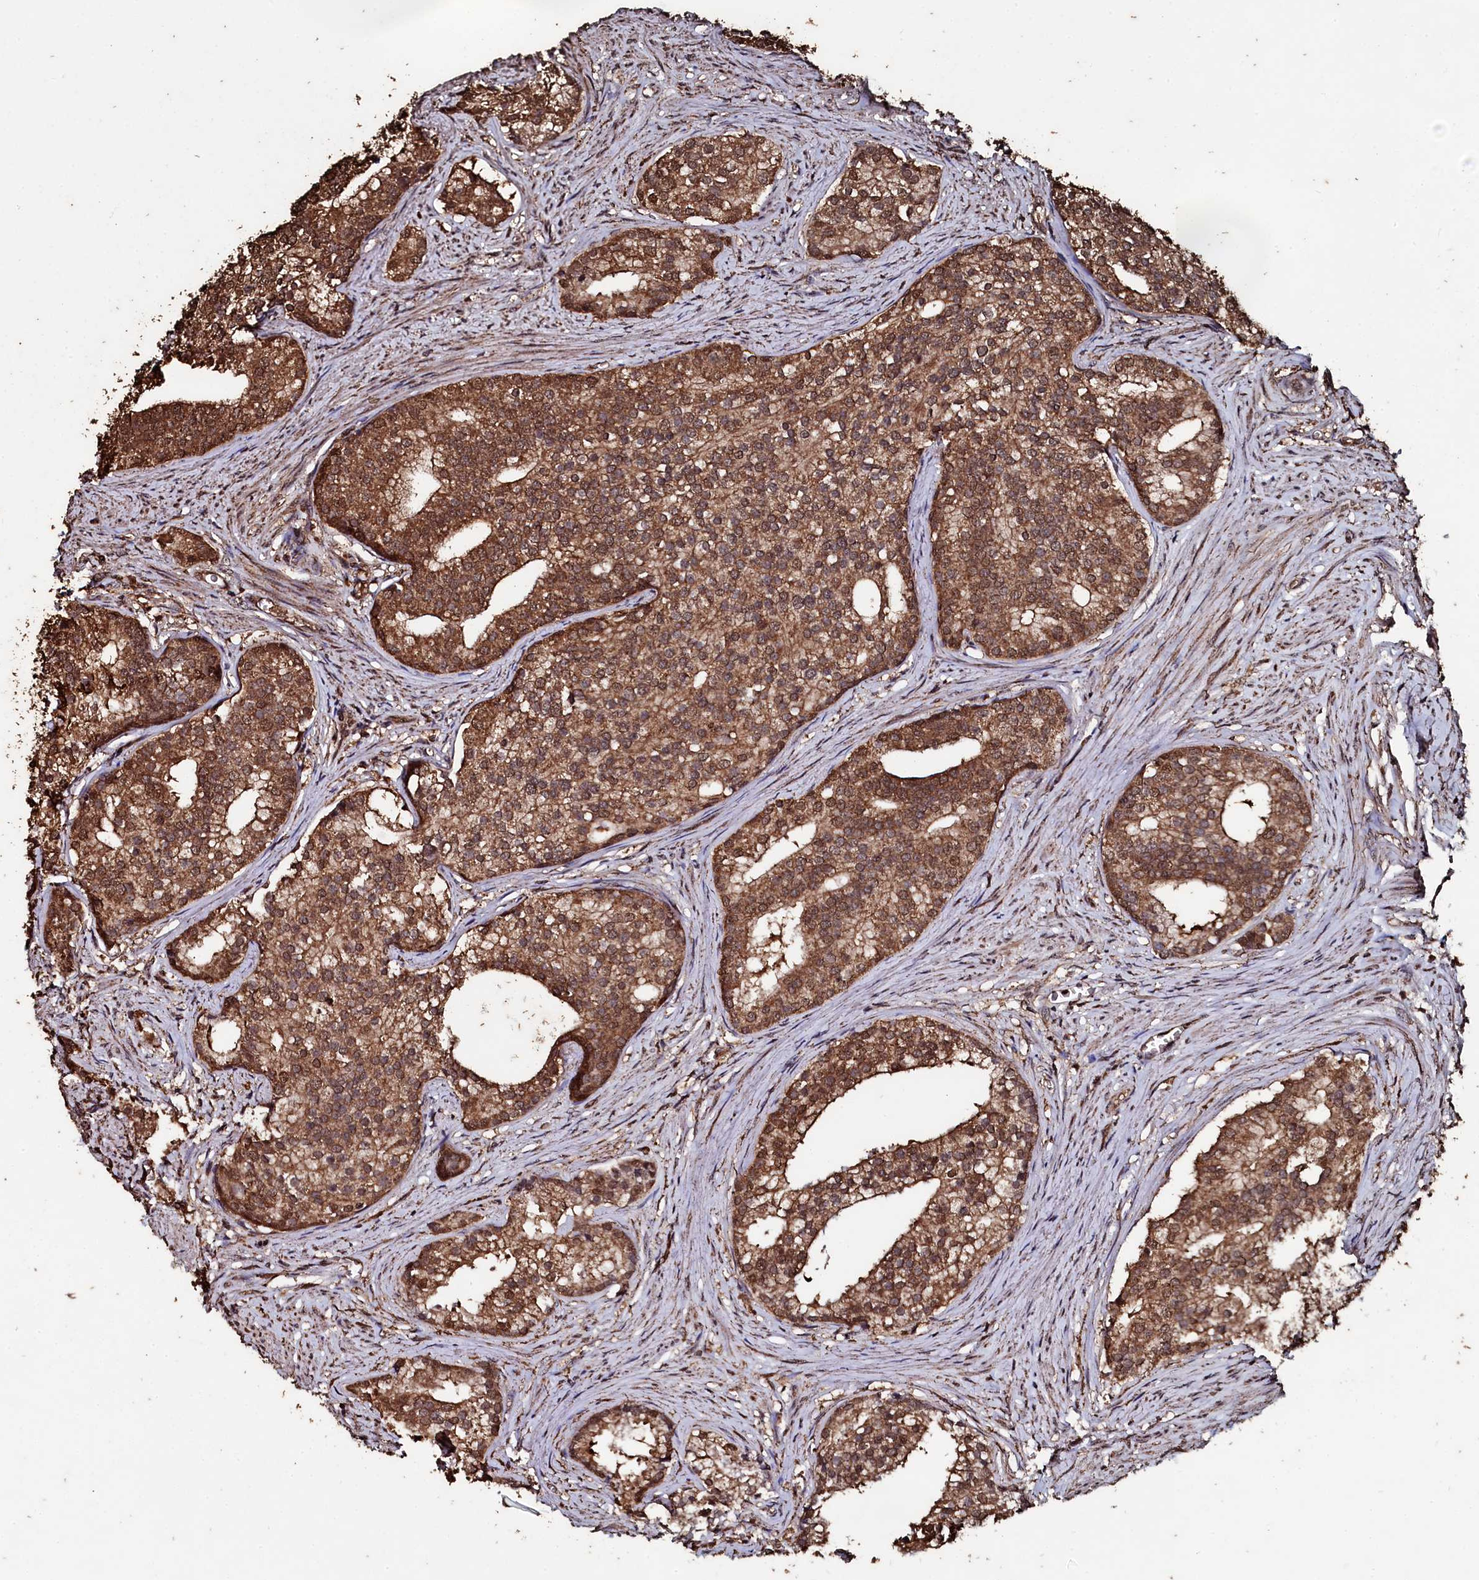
{"staining": {"intensity": "moderate", "quantity": ">75%", "location": "cytoplasmic/membranous,nuclear"}, "tissue": "prostate cancer", "cell_type": "Tumor cells", "image_type": "cancer", "snomed": [{"axis": "morphology", "description": "Adenocarcinoma, Low grade"}, {"axis": "topography", "description": "Prostate"}], "caption": "Moderate cytoplasmic/membranous and nuclear protein expression is seen in approximately >75% of tumor cells in prostate adenocarcinoma (low-grade).", "gene": "FAAP24", "patient": {"sex": "male", "age": 71}}